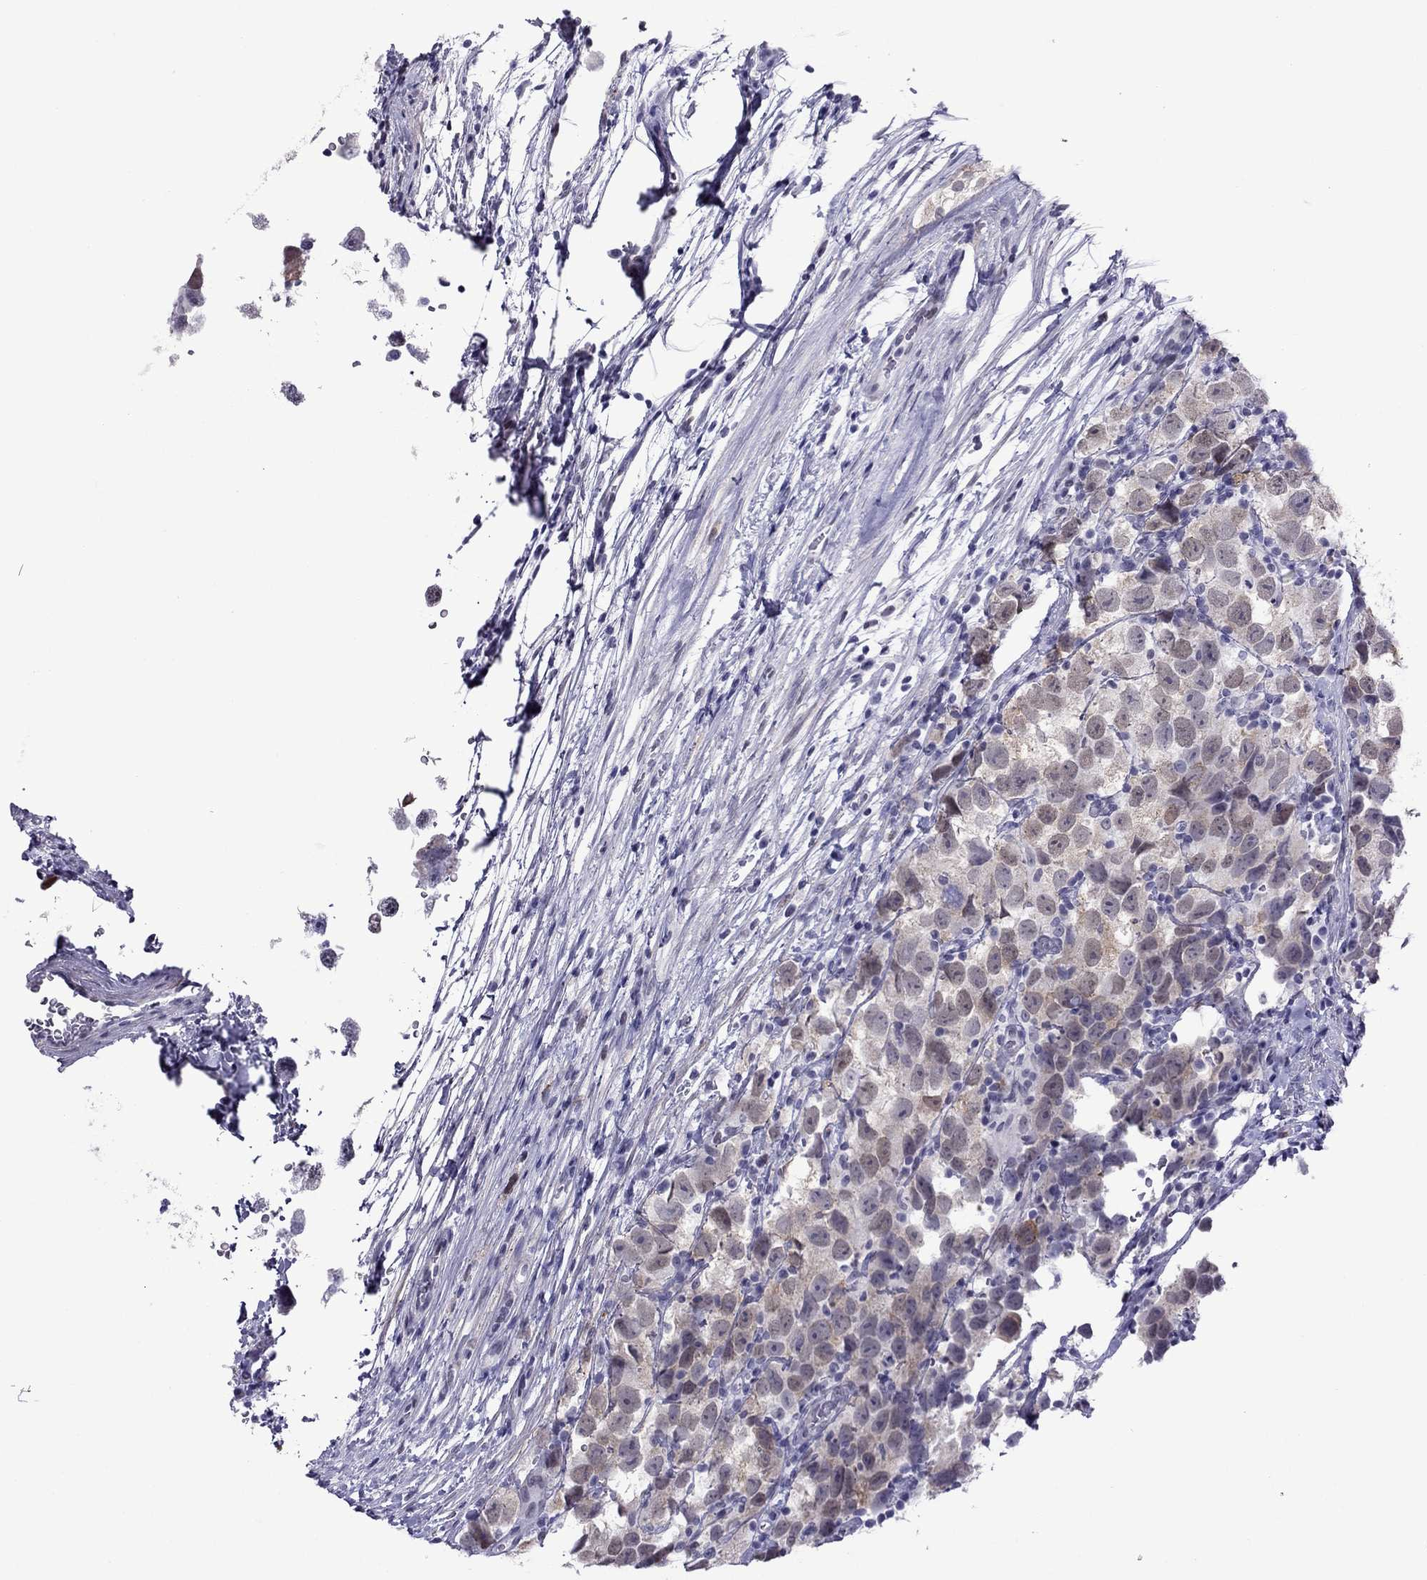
{"staining": {"intensity": "moderate", "quantity": "<25%", "location": "cytoplasmic/membranous"}, "tissue": "testis cancer", "cell_type": "Tumor cells", "image_type": "cancer", "snomed": [{"axis": "morphology", "description": "Seminoma, NOS"}, {"axis": "topography", "description": "Testis"}], "caption": "Testis seminoma stained with DAB immunohistochemistry (IHC) reveals low levels of moderate cytoplasmic/membranous expression in approximately <25% of tumor cells. (DAB IHC, brown staining for protein, blue staining for nuclei).", "gene": "ZNF646", "patient": {"sex": "male", "age": 26}}